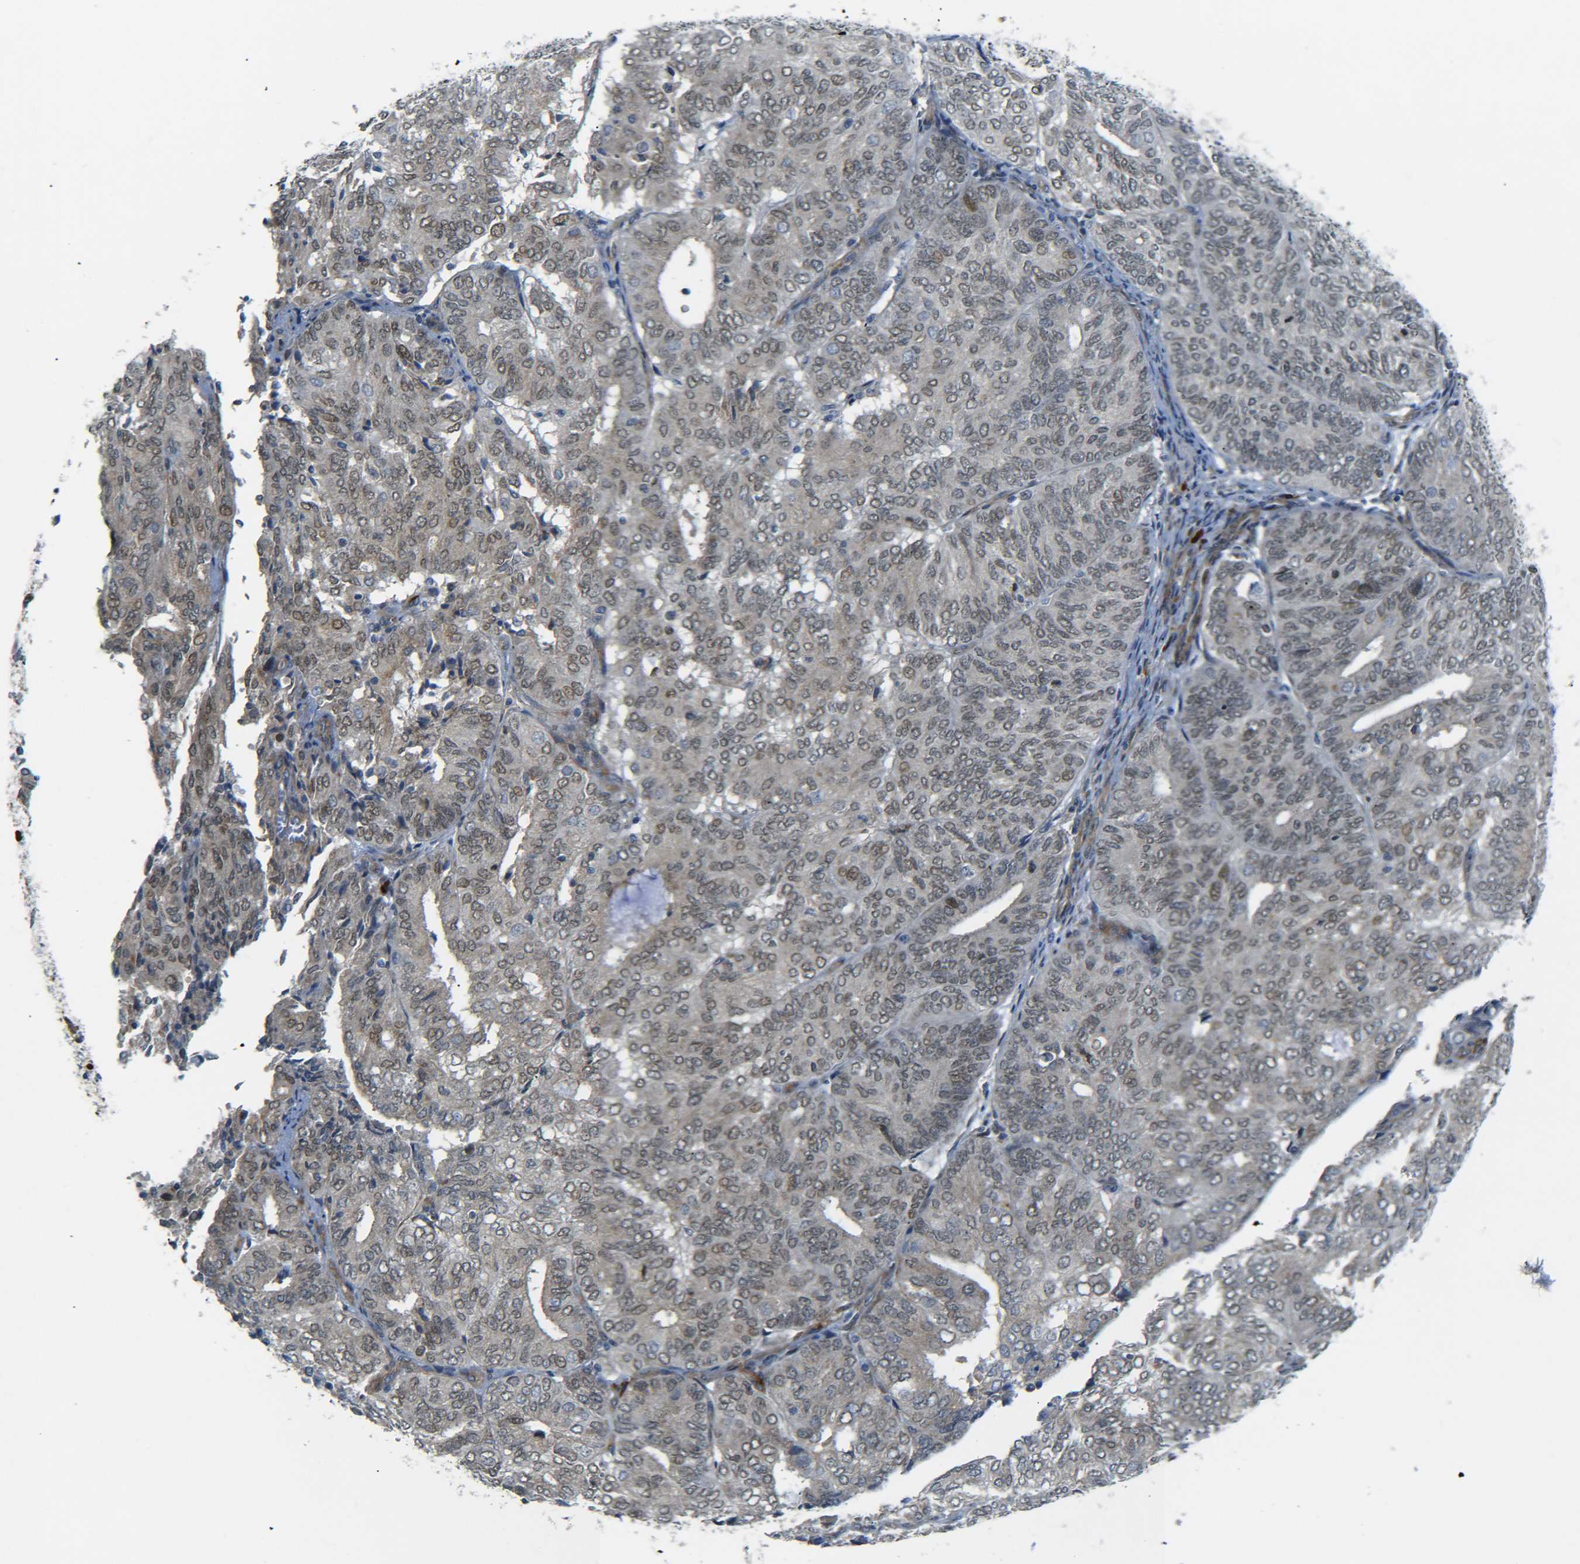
{"staining": {"intensity": "weak", "quantity": ">75%", "location": "cytoplasmic/membranous,nuclear"}, "tissue": "endometrial cancer", "cell_type": "Tumor cells", "image_type": "cancer", "snomed": [{"axis": "morphology", "description": "Adenocarcinoma, NOS"}, {"axis": "topography", "description": "Uterus"}], "caption": "This histopathology image reveals immunohistochemistry (IHC) staining of adenocarcinoma (endometrial), with low weak cytoplasmic/membranous and nuclear positivity in approximately >75% of tumor cells.", "gene": "MEIS1", "patient": {"sex": "female", "age": 60}}